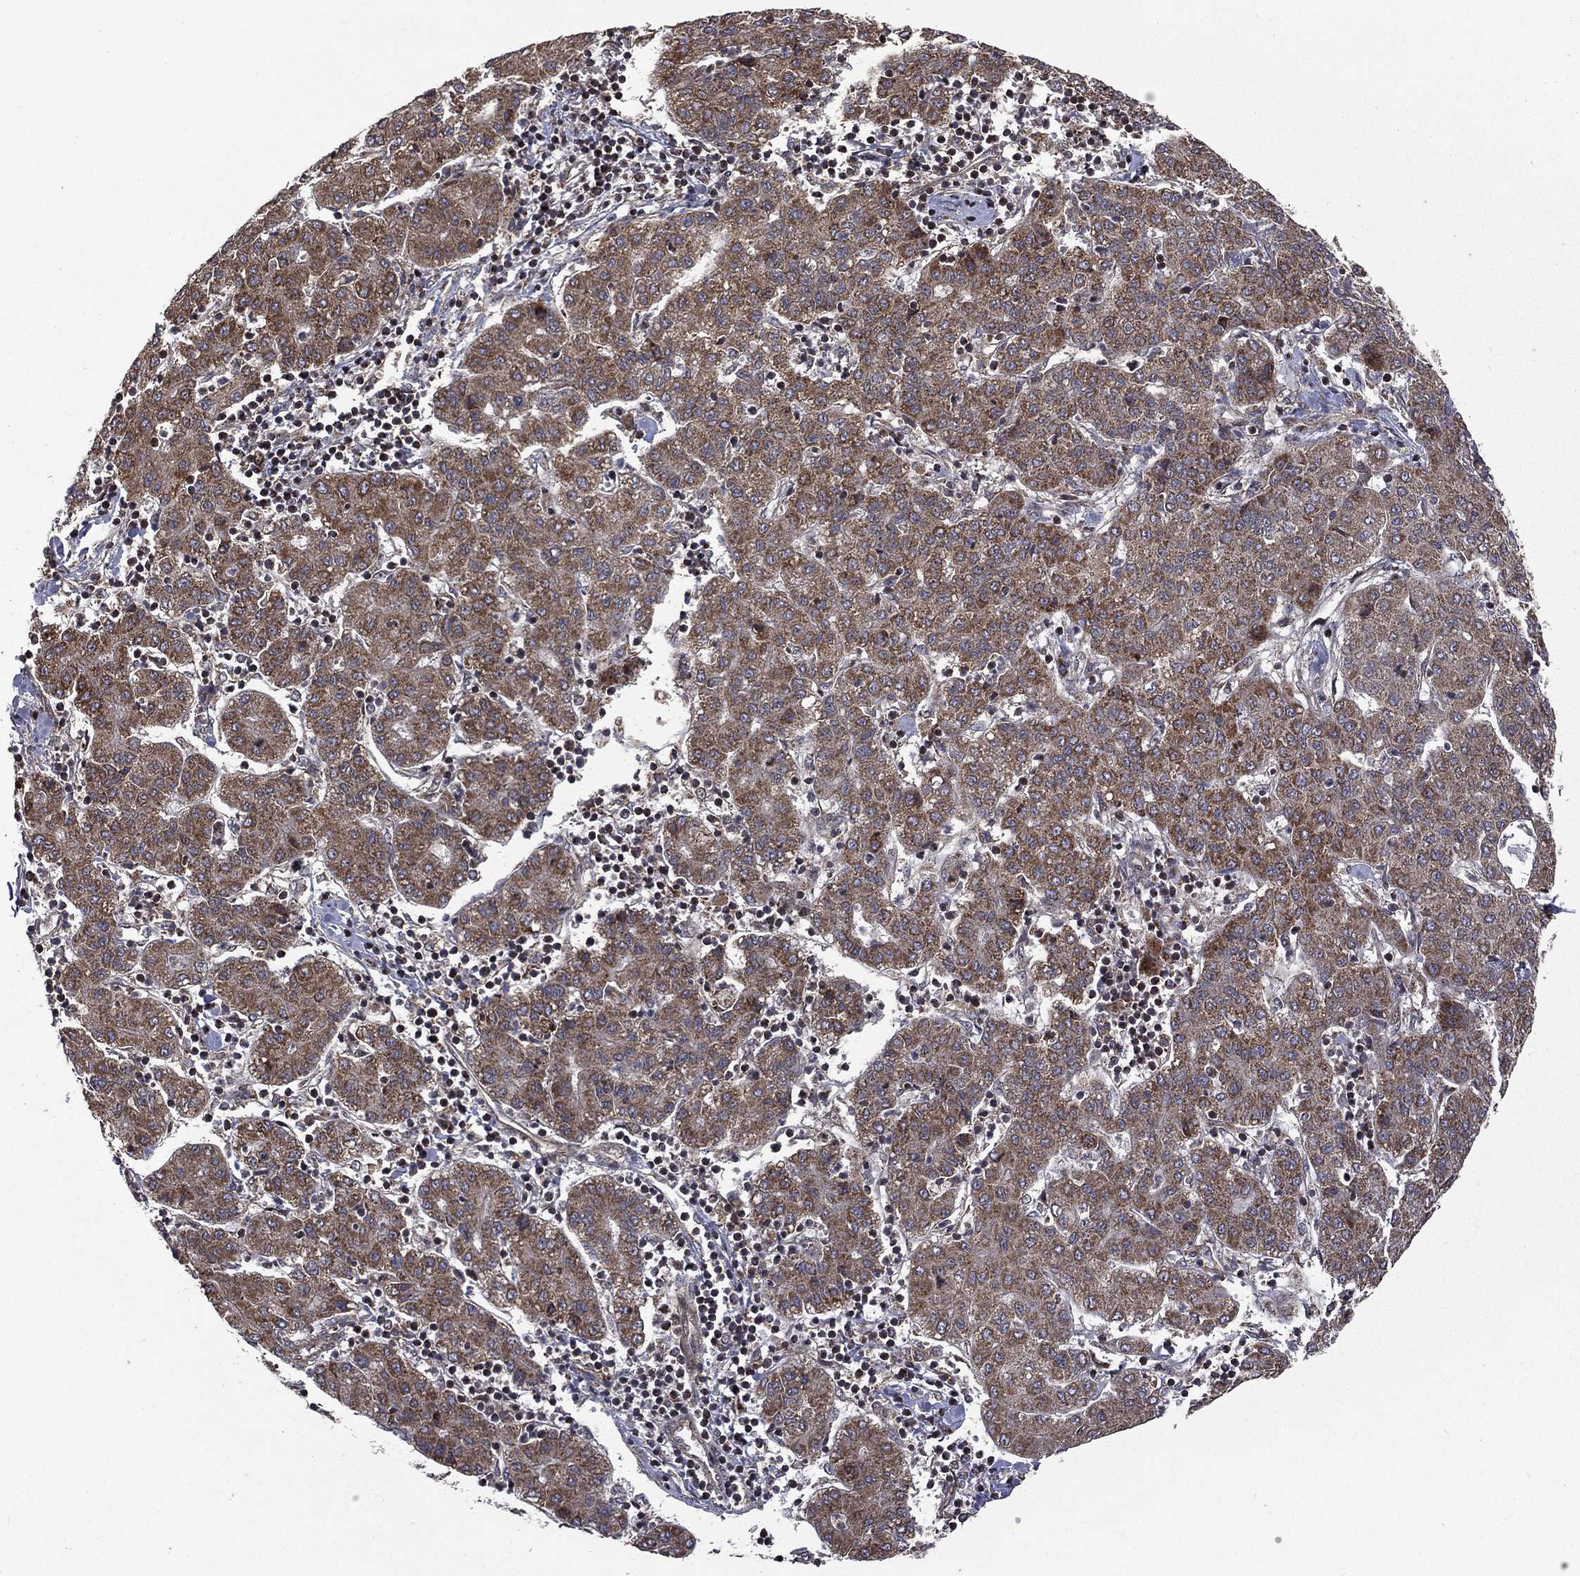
{"staining": {"intensity": "moderate", "quantity": ">75%", "location": "cytoplasmic/membranous"}, "tissue": "liver cancer", "cell_type": "Tumor cells", "image_type": "cancer", "snomed": [{"axis": "morphology", "description": "Carcinoma, Hepatocellular, NOS"}, {"axis": "topography", "description": "Liver"}], "caption": "Liver hepatocellular carcinoma was stained to show a protein in brown. There is medium levels of moderate cytoplasmic/membranous positivity in approximately >75% of tumor cells. The protein of interest is stained brown, and the nuclei are stained in blue (DAB IHC with brightfield microscopy, high magnification).", "gene": "GIMAP6", "patient": {"sex": "male", "age": 65}}